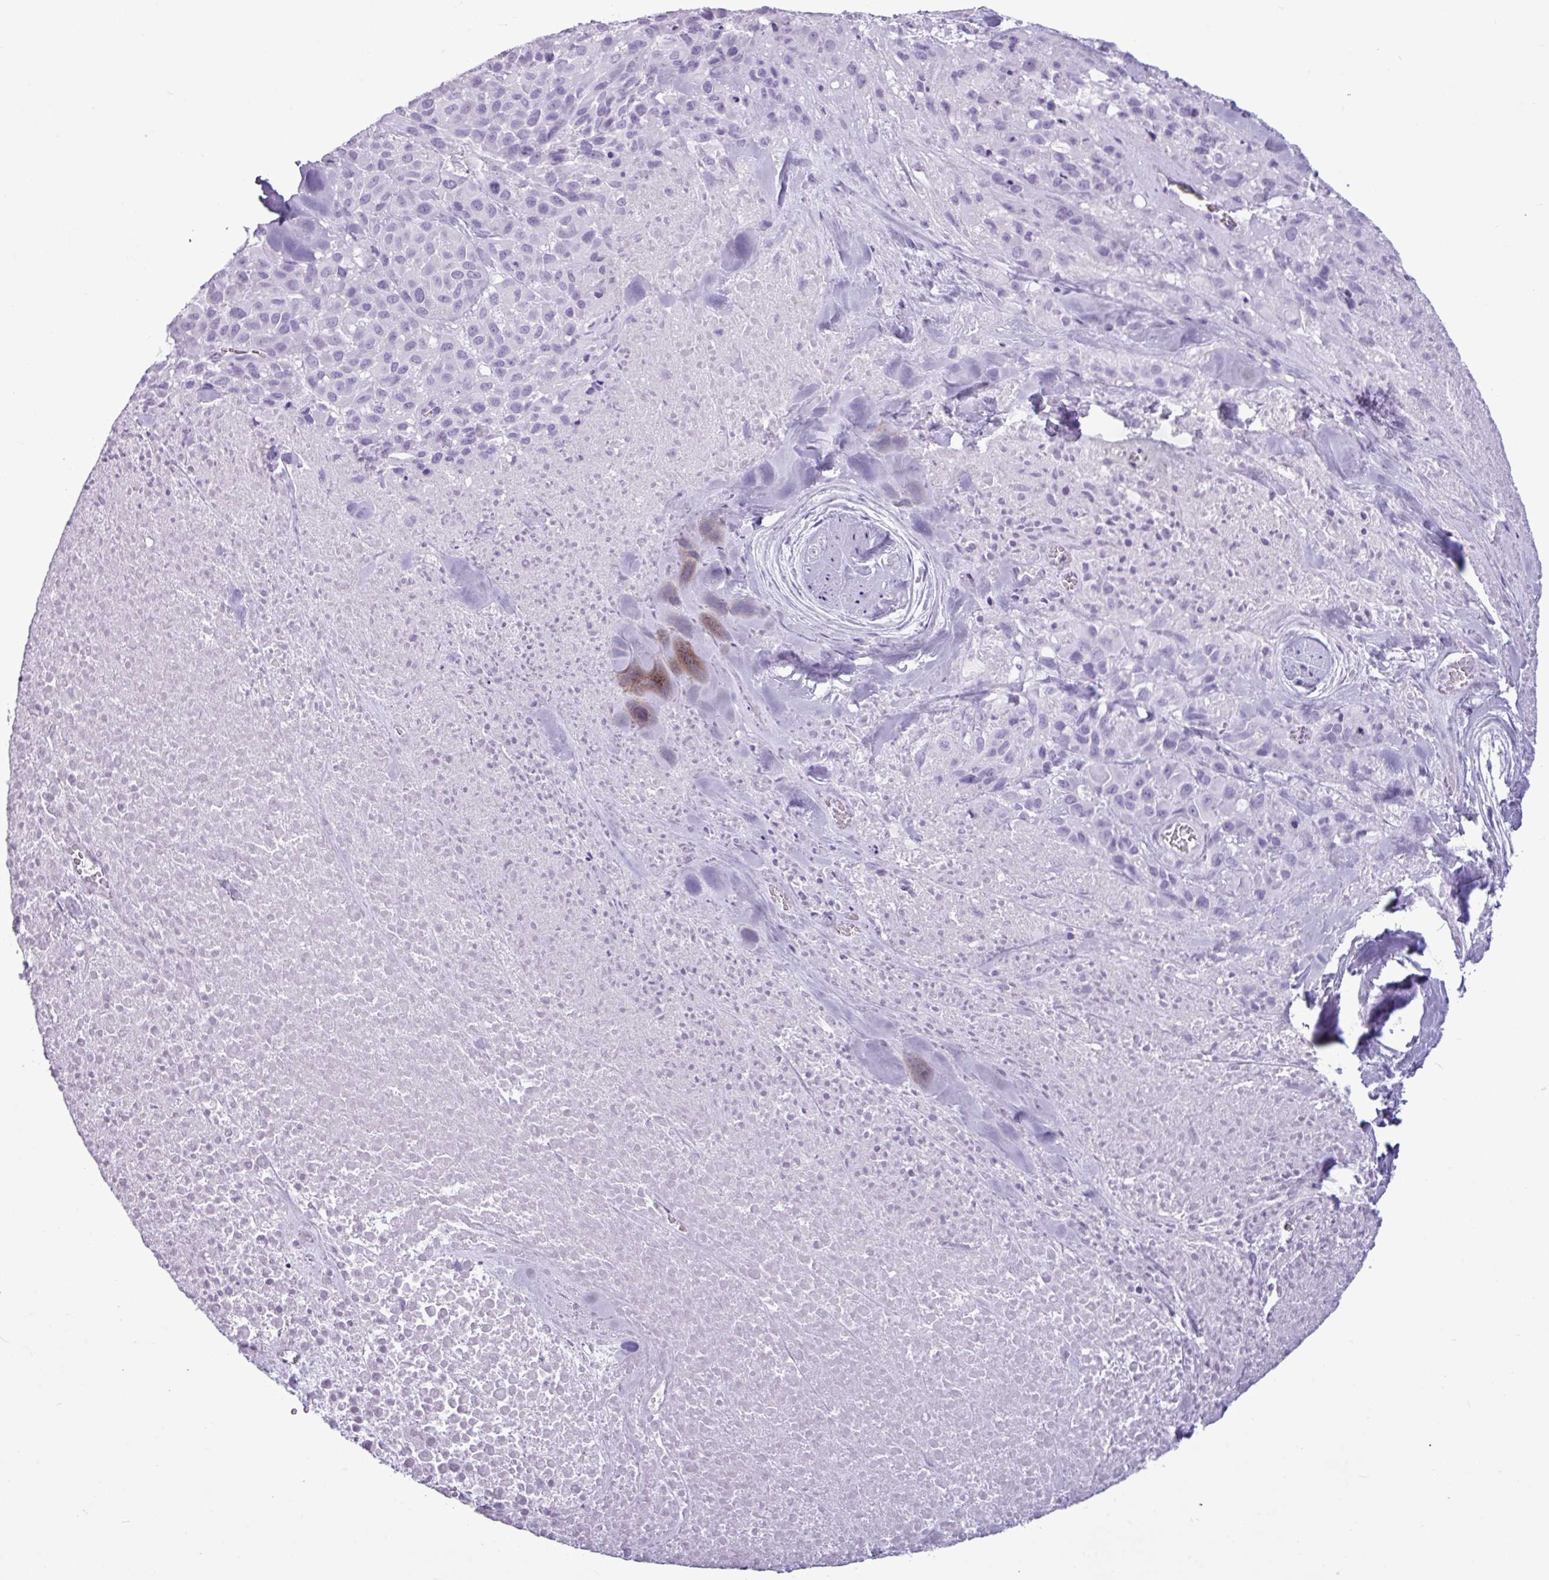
{"staining": {"intensity": "negative", "quantity": "none", "location": "none"}, "tissue": "melanoma", "cell_type": "Tumor cells", "image_type": "cancer", "snomed": [{"axis": "morphology", "description": "Malignant melanoma, Metastatic site"}, {"axis": "topography", "description": "Skin"}], "caption": "This image is of melanoma stained with IHC to label a protein in brown with the nuclei are counter-stained blue. There is no staining in tumor cells.", "gene": "AMY1B", "patient": {"sex": "female", "age": 81}}